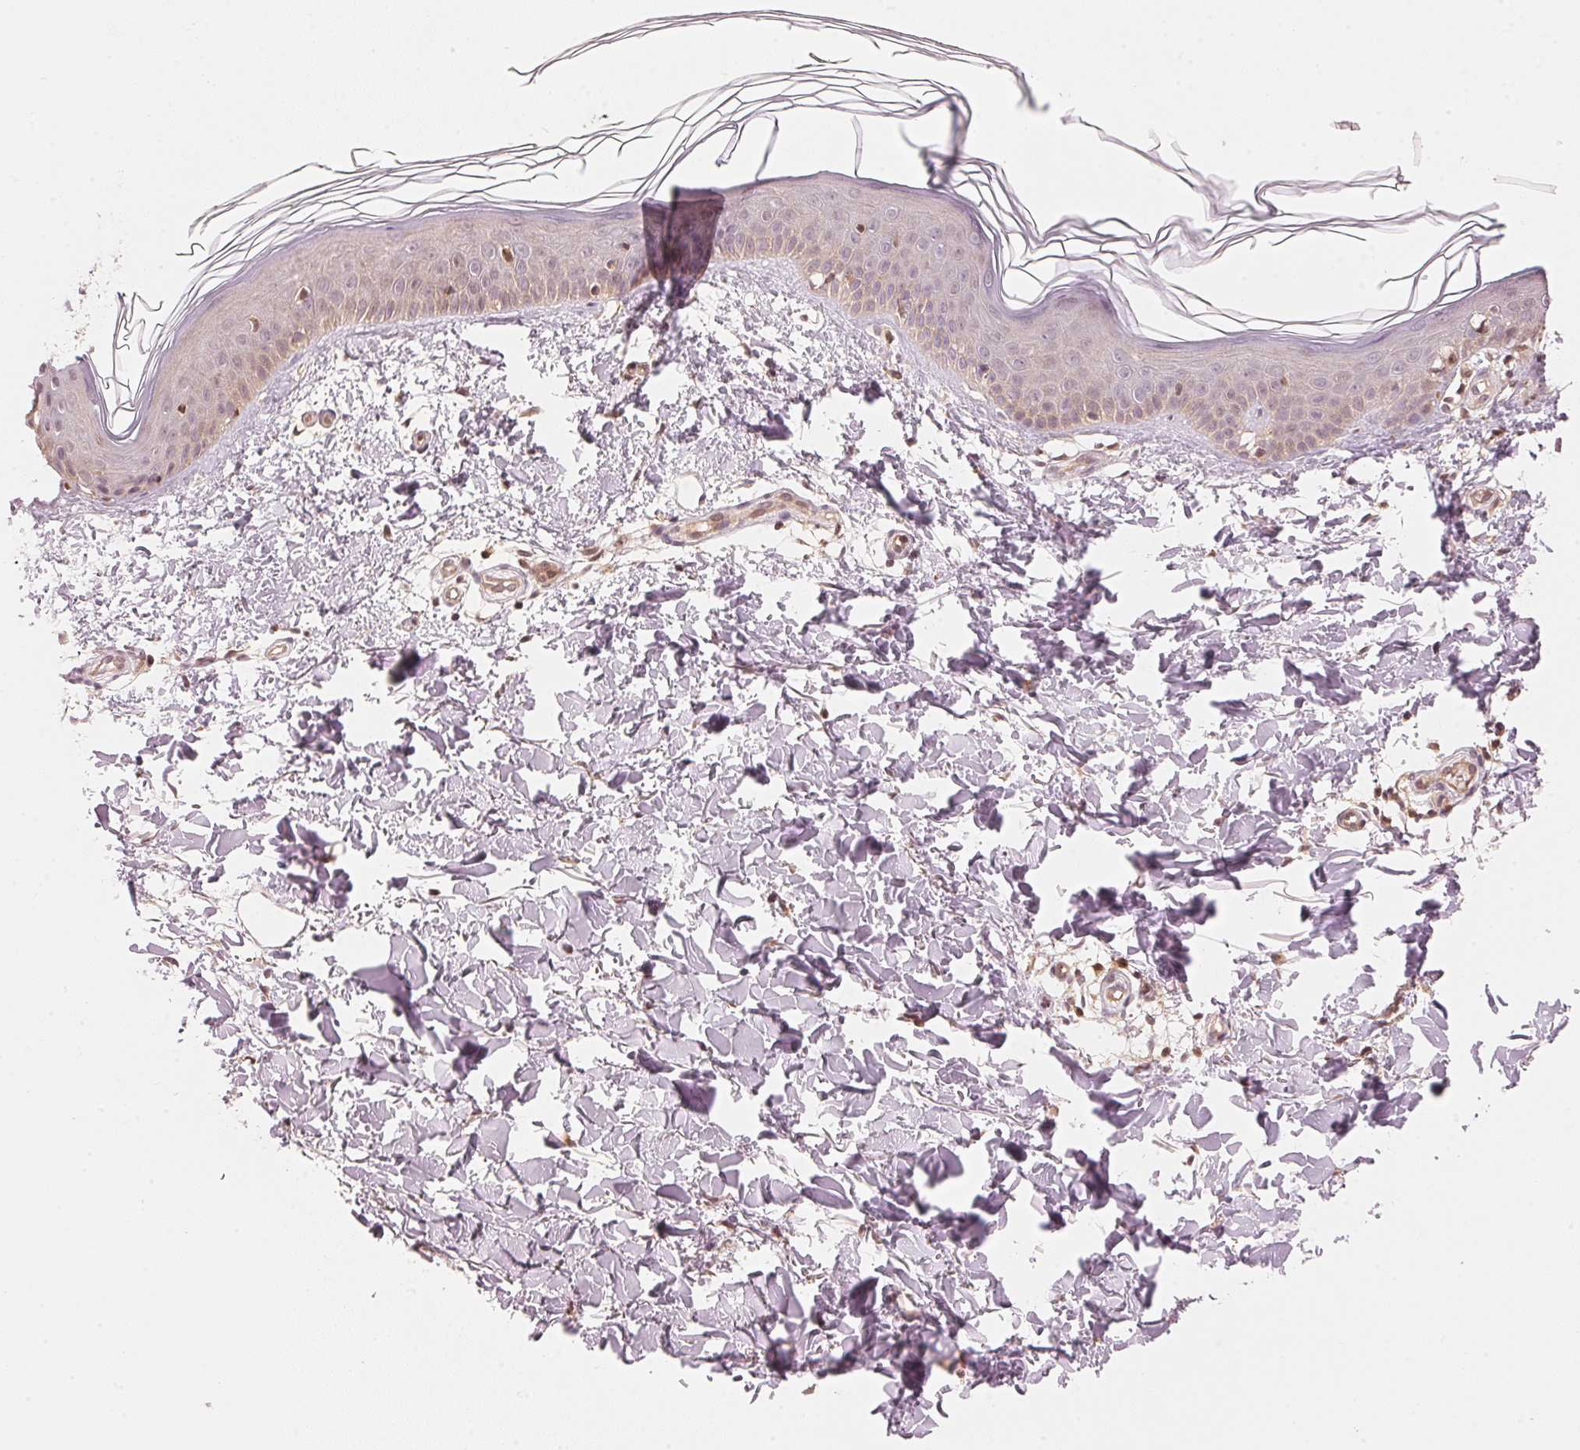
{"staining": {"intensity": "weak", "quantity": ">75%", "location": "cytoplasmic/membranous"}, "tissue": "skin", "cell_type": "Fibroblasts", "image_type": "normal", "snomed": [{"axis": "morphology", "description": "Normal tissue, NOS"}, {"axis": "topography", "description": "Skin"}], "caption": "Benign skin reveals weak cytoplasmic/membranous staining in approximately >75% of fibroblasts, visualized by immunohistochemistry.", "gene": "PRKN", "patient": {"sex": "female", "age": 62}}